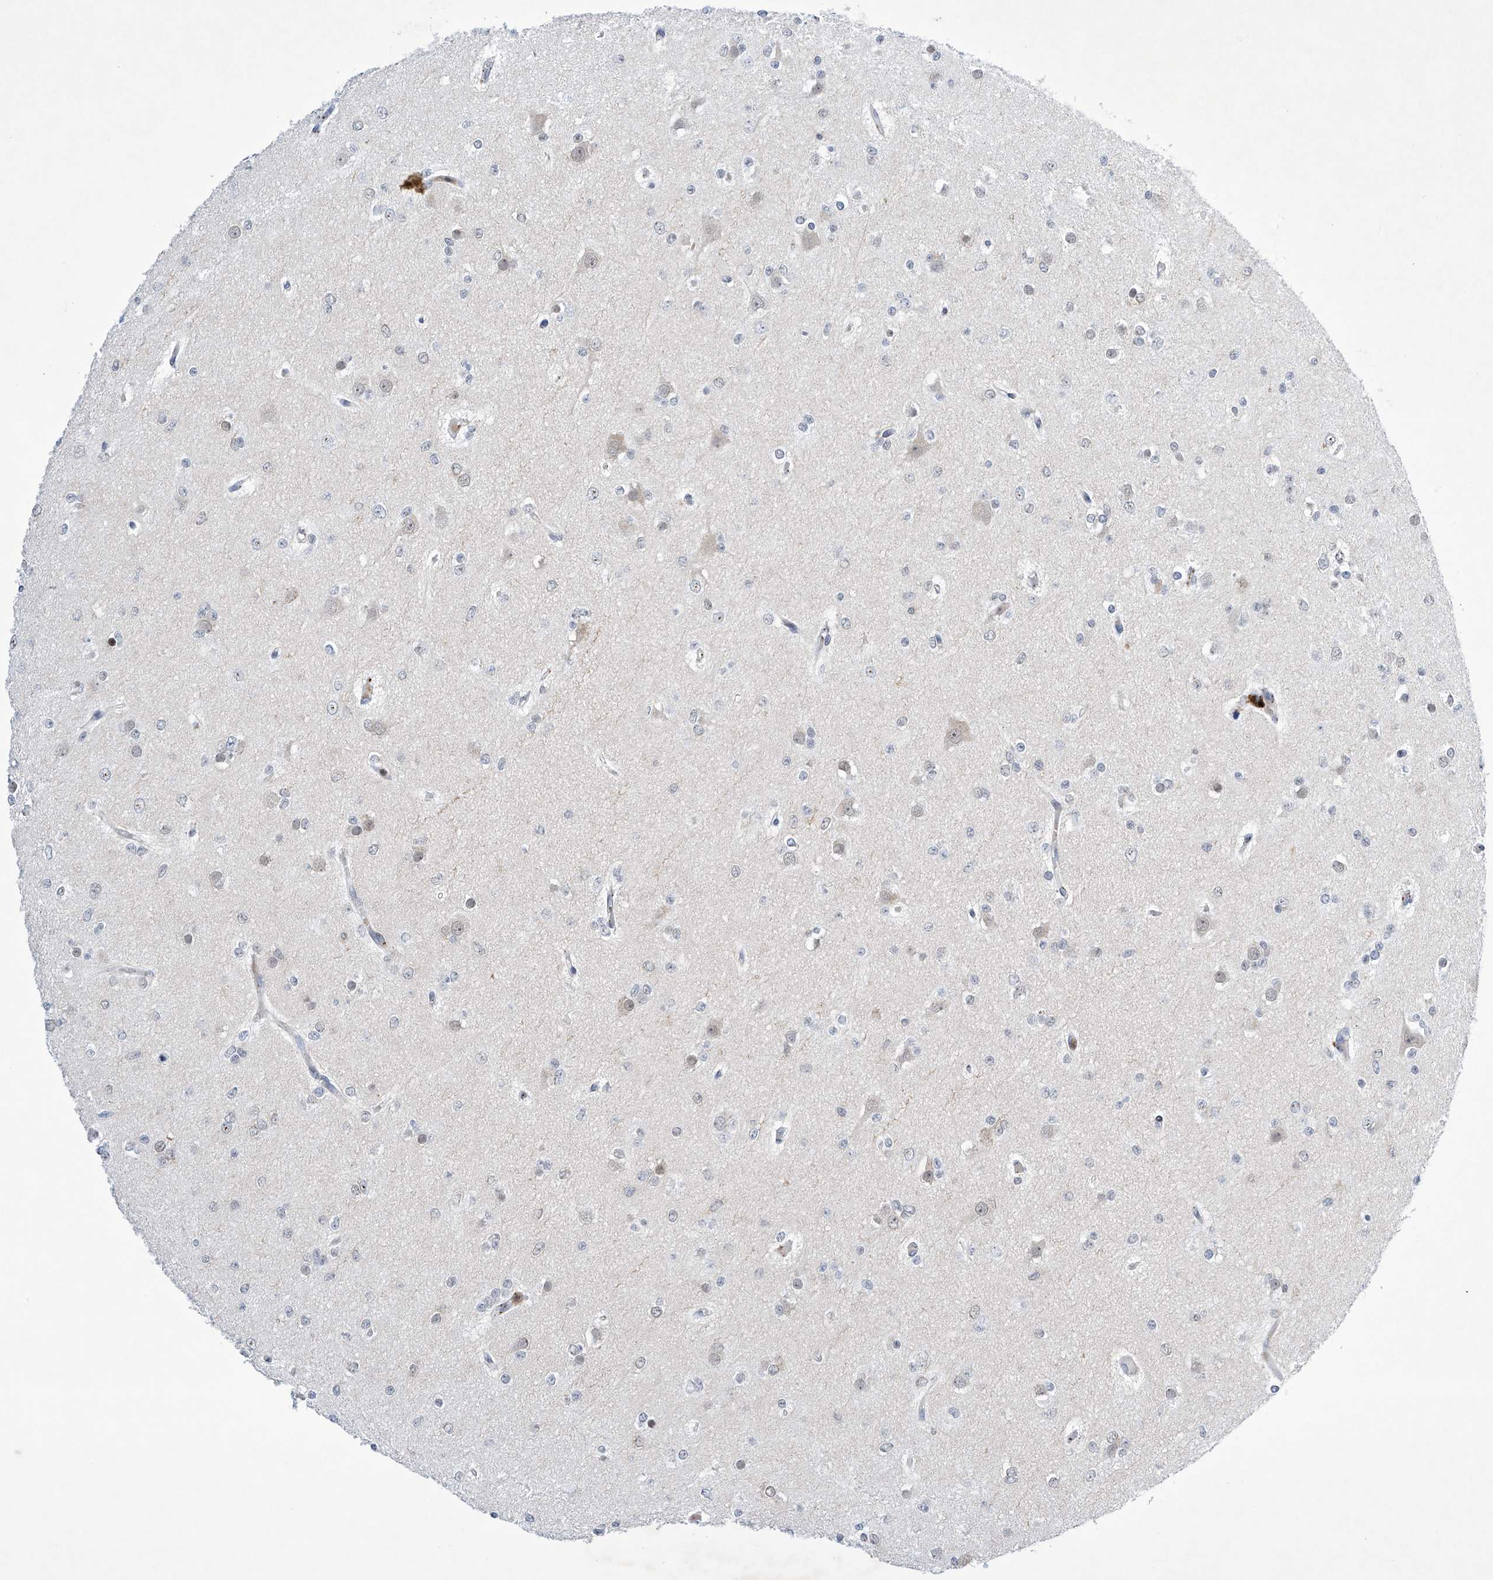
{"staining": {"intensity": "negative", "quantity": "none", "location": "none"}, "tissue": "glioma", "cell_type": "Tumor cells", "image_type": "cancer", "snomed": [{"axis": "morphology", "description": "Glioma, malignant, Low grade"}, {"axis": "topography", "description": "Brain"}], "caption": "Tumor cells are negative for protein expression in human malignant low-grade glioma.", "gene": "MSL3", "patient": {"sex": "female", "age": 22}}